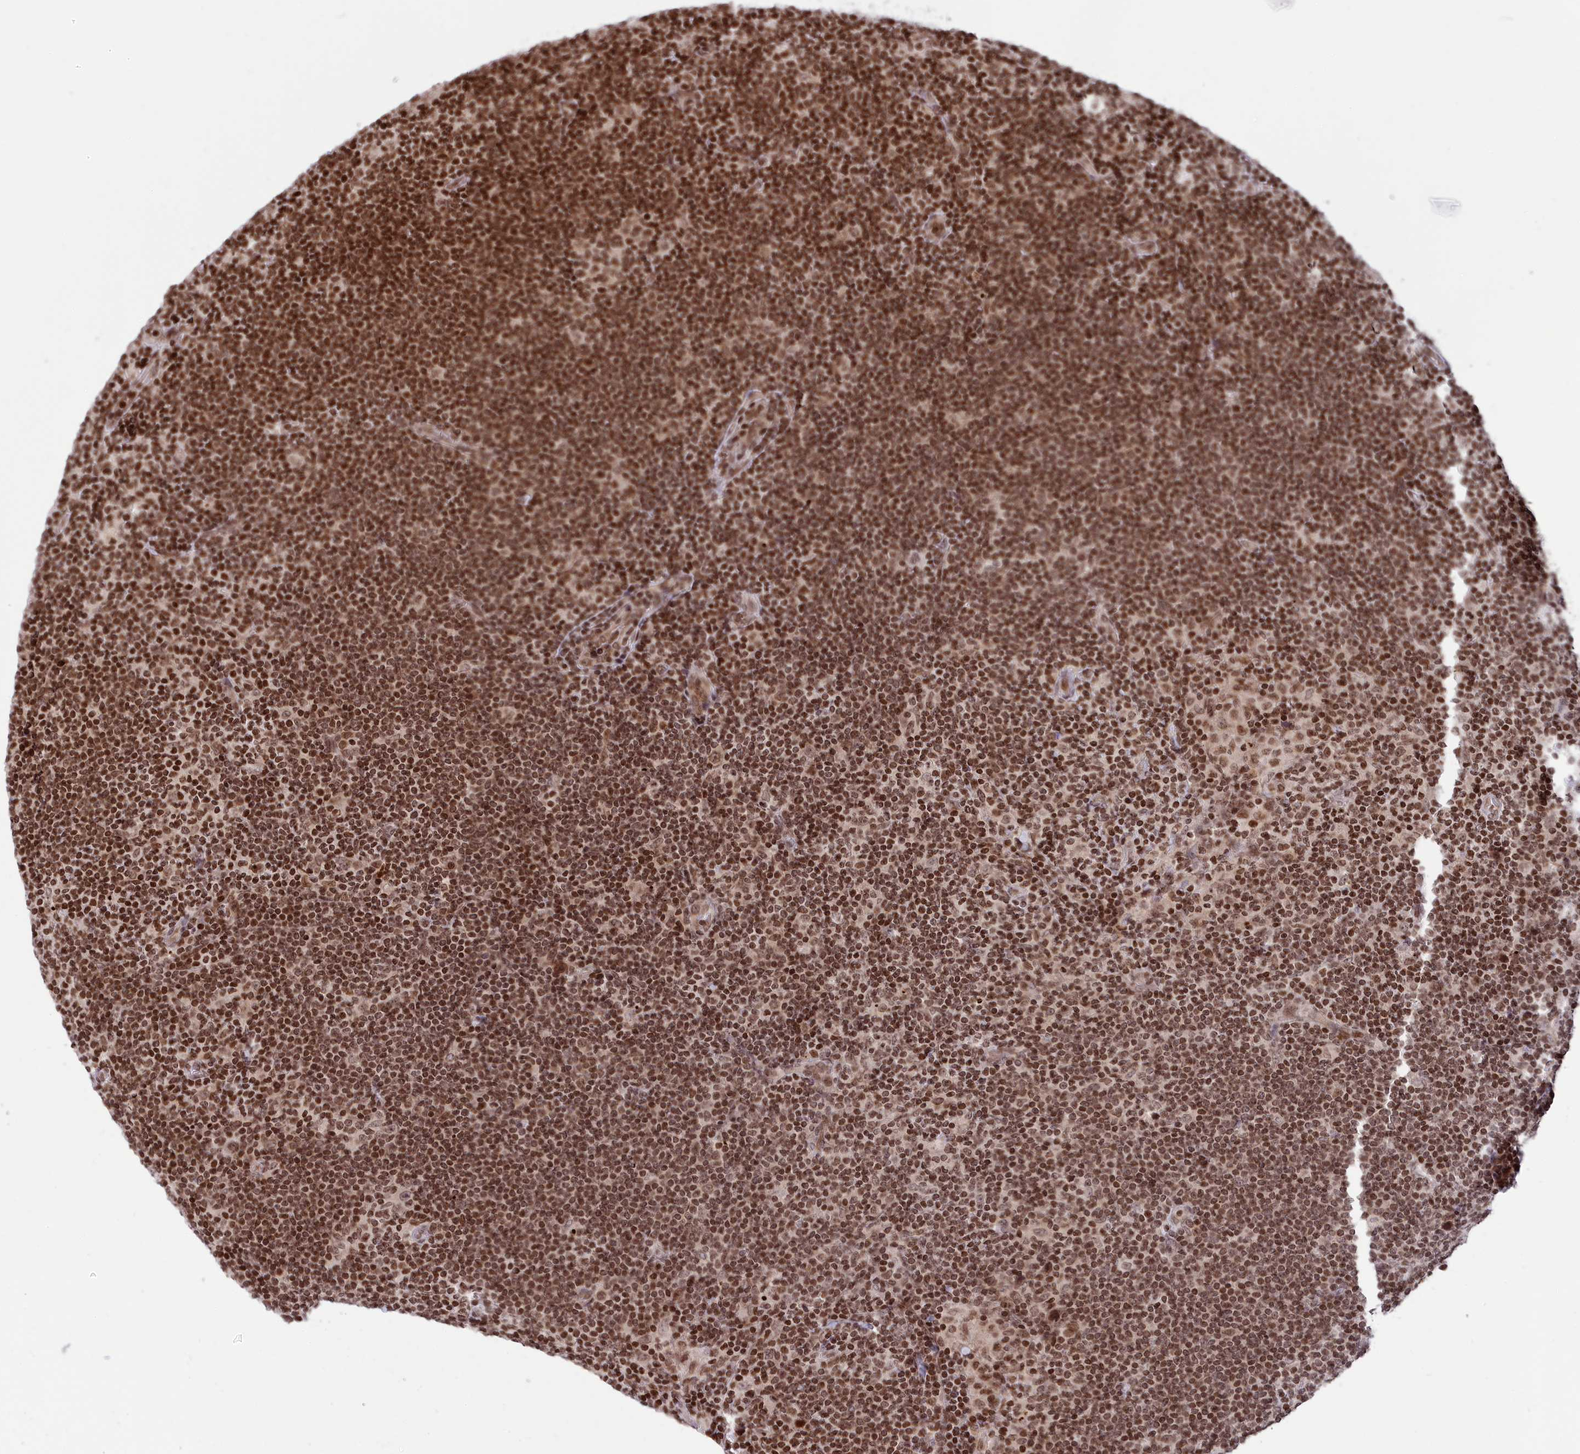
{"staining": {"intensity": "moderate", "quantity": ">75%", "location": "nuclear"}, "tissue": "lymphoma", "cell_type": "Tumor cells", "image_type": "cancer", "snomed": [{"axis": "morphology", "description": "Hodgkin's disease, NOS"}, {"axis": "topography", "description": "Lymph node"}], "caption": "Immunohistochemical staining of human Hodgkin's disease displays medium levels of moderate nuclear positivity in about >75% of tumor cells.", "gene": "TET2", "patient": {"sex": "female", "age": 57}}